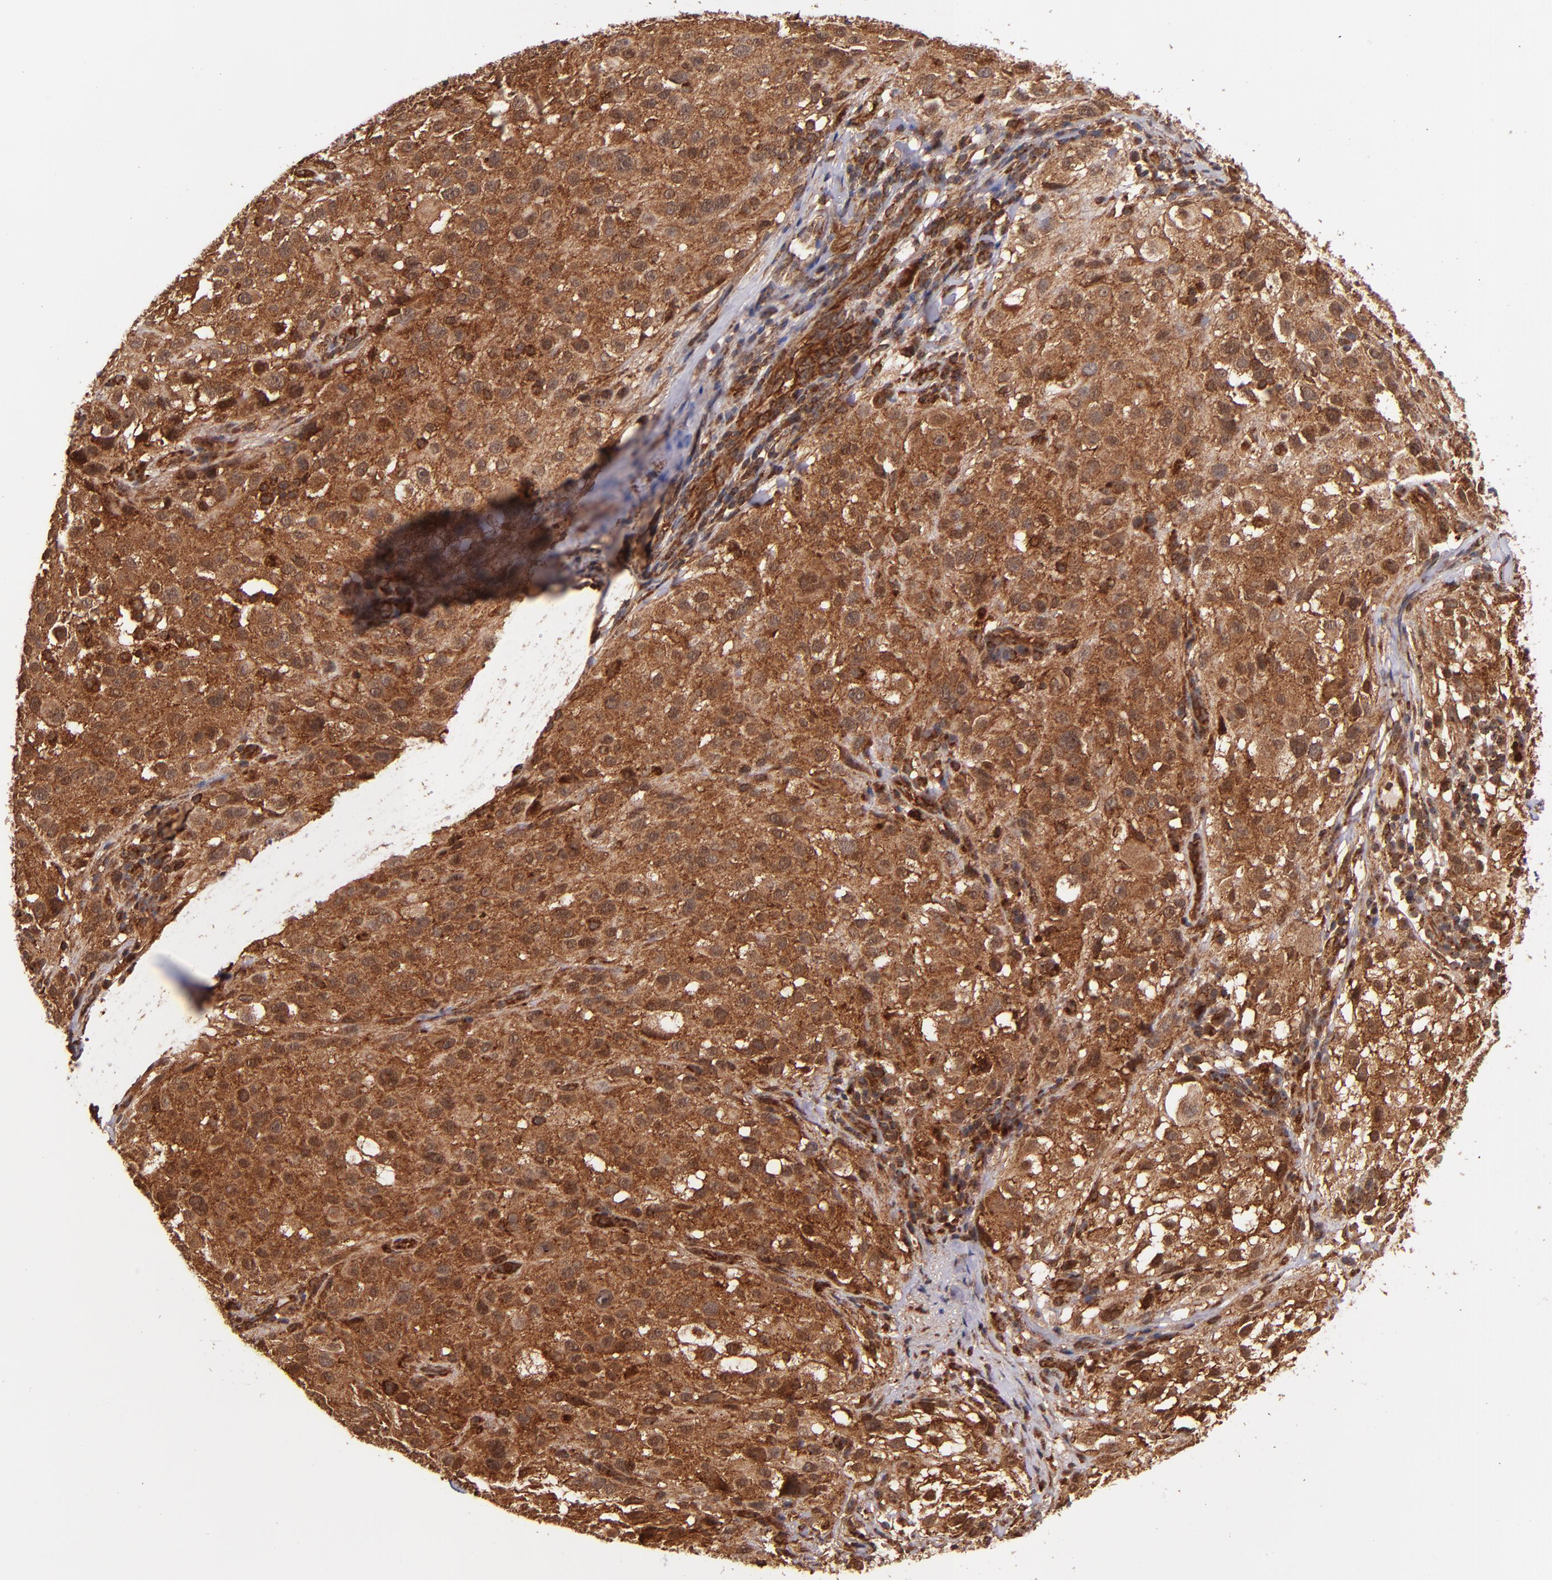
{"staining": {"intensity": "strong", "quantity": ">75%", "location": "cytoplasmic/membranous"}, "tissue": "melanoma", "cell_type": "Tumor cells", "image_type": "cancer", "snomed": [{"axis": "morphology", "description": "Necrosis, NOS"}, {"axis": "morphology", "description": "Malignant melanoma, NOS"}, {"axis": "topography", "description": "Skin"}], "caption": "Immunohistochemical staining of melanoma demonstrates high levels of strong cytoplasmic/membranous protein staining in approximately >75% of tumor cells.", "gene": "STX8", "patient": {"sex": "female", "age": 87}}